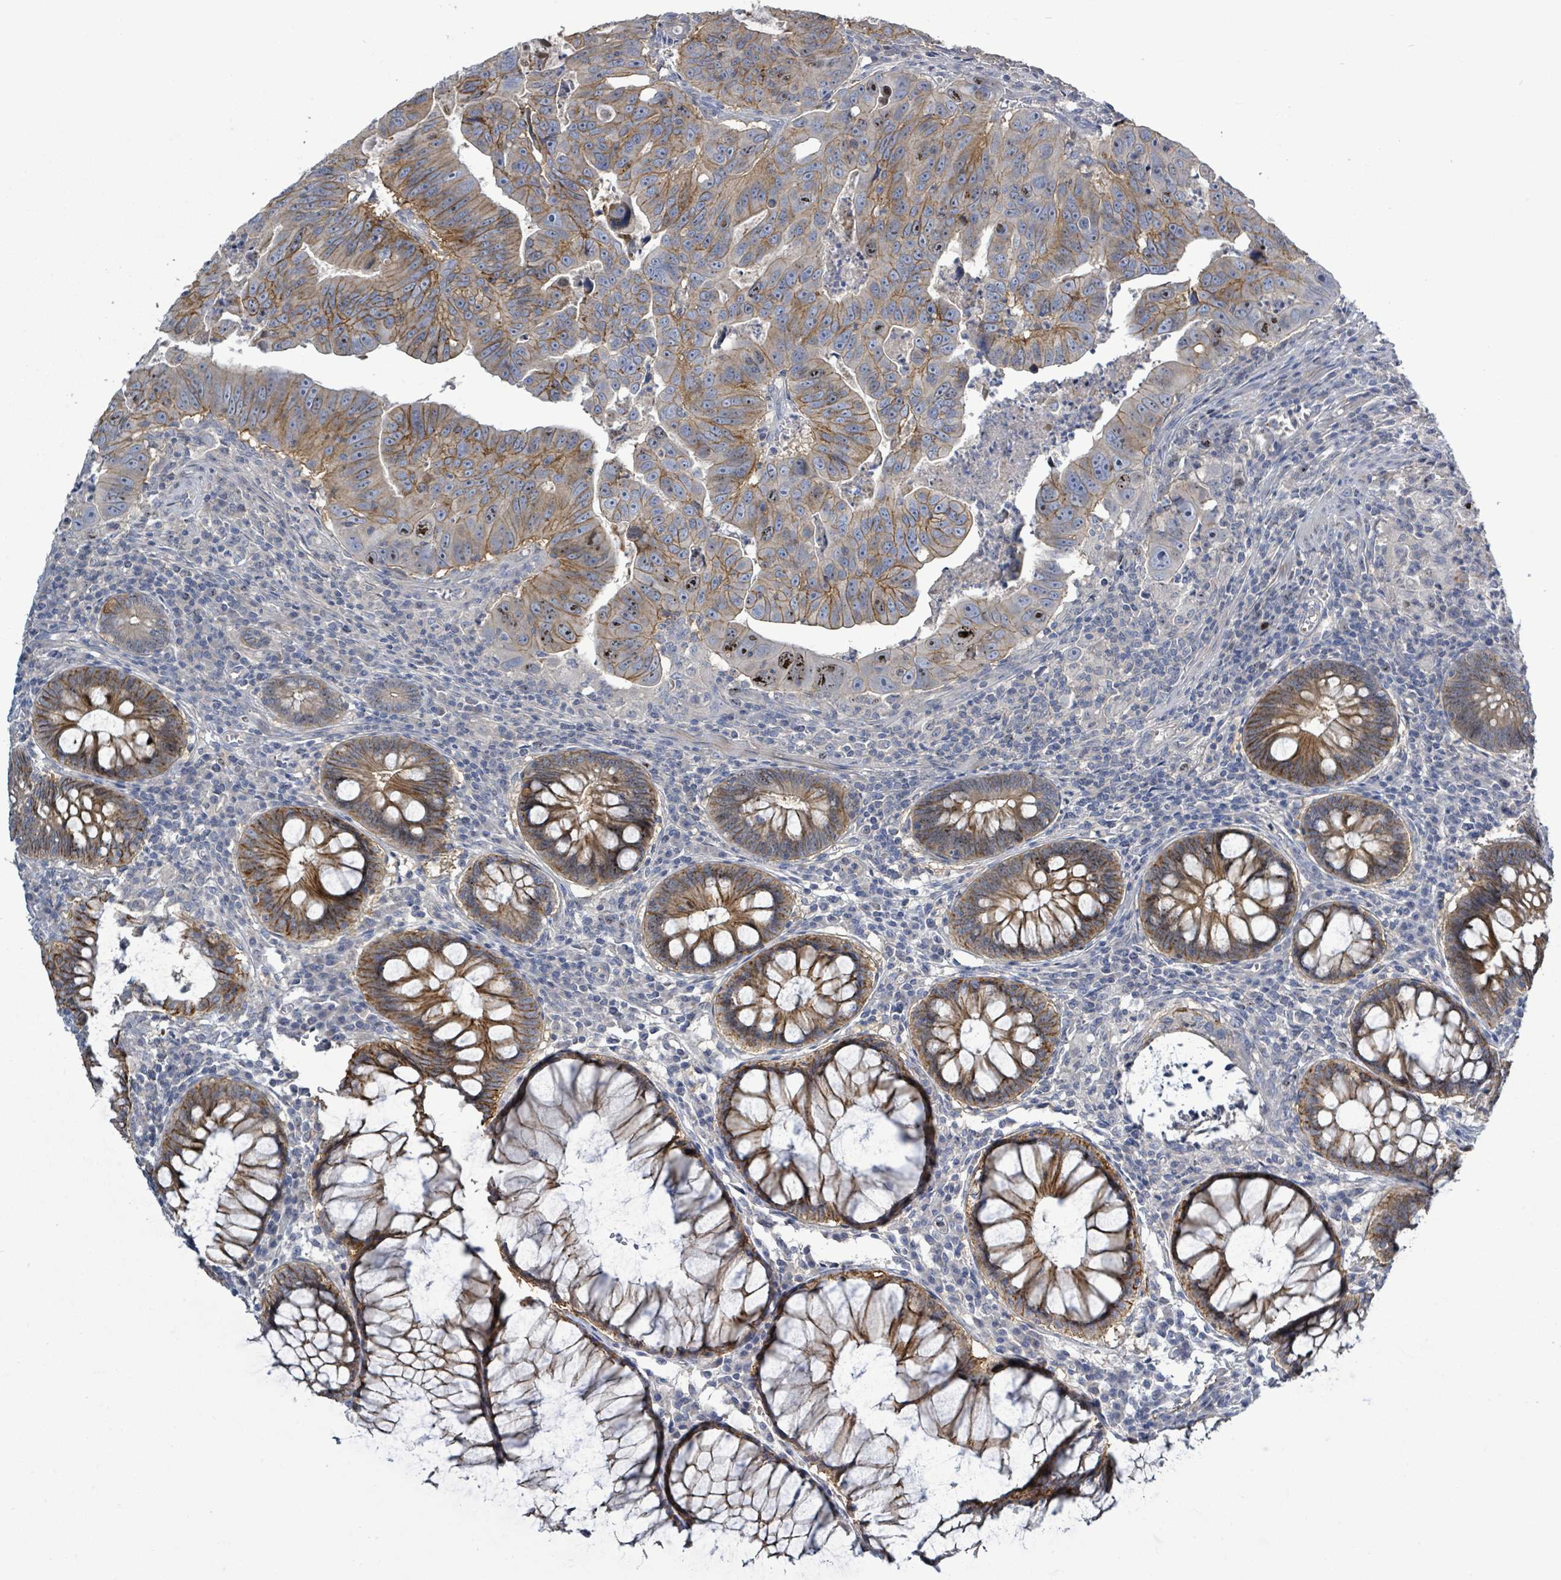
{"staining": {"intensity": "moderate", "quantity": ">75%", "location": "cytoplasmic/membranous"}, "tissue": "colorectal cancer", "cell_type": "Tumor cells", "image_type": "cancer", "snomed": [{"axis": "morphology", "description": "Adenocarcinoma, NOS"}, {"axis": "topography", "description": "Rectum"}], "caption": "IHC histopathology image of neoplastic tissue: colorectal cancer stained using immunohistochemistry (IHC) shows medium levels of moderate protein expression localized specifically in the cytoplasmic/membranous of tumor cells, appearing as a cytoplasmic/membranous brown color.", "gene": "KRAS", "patient": {"sex": "male", "age": 69}}